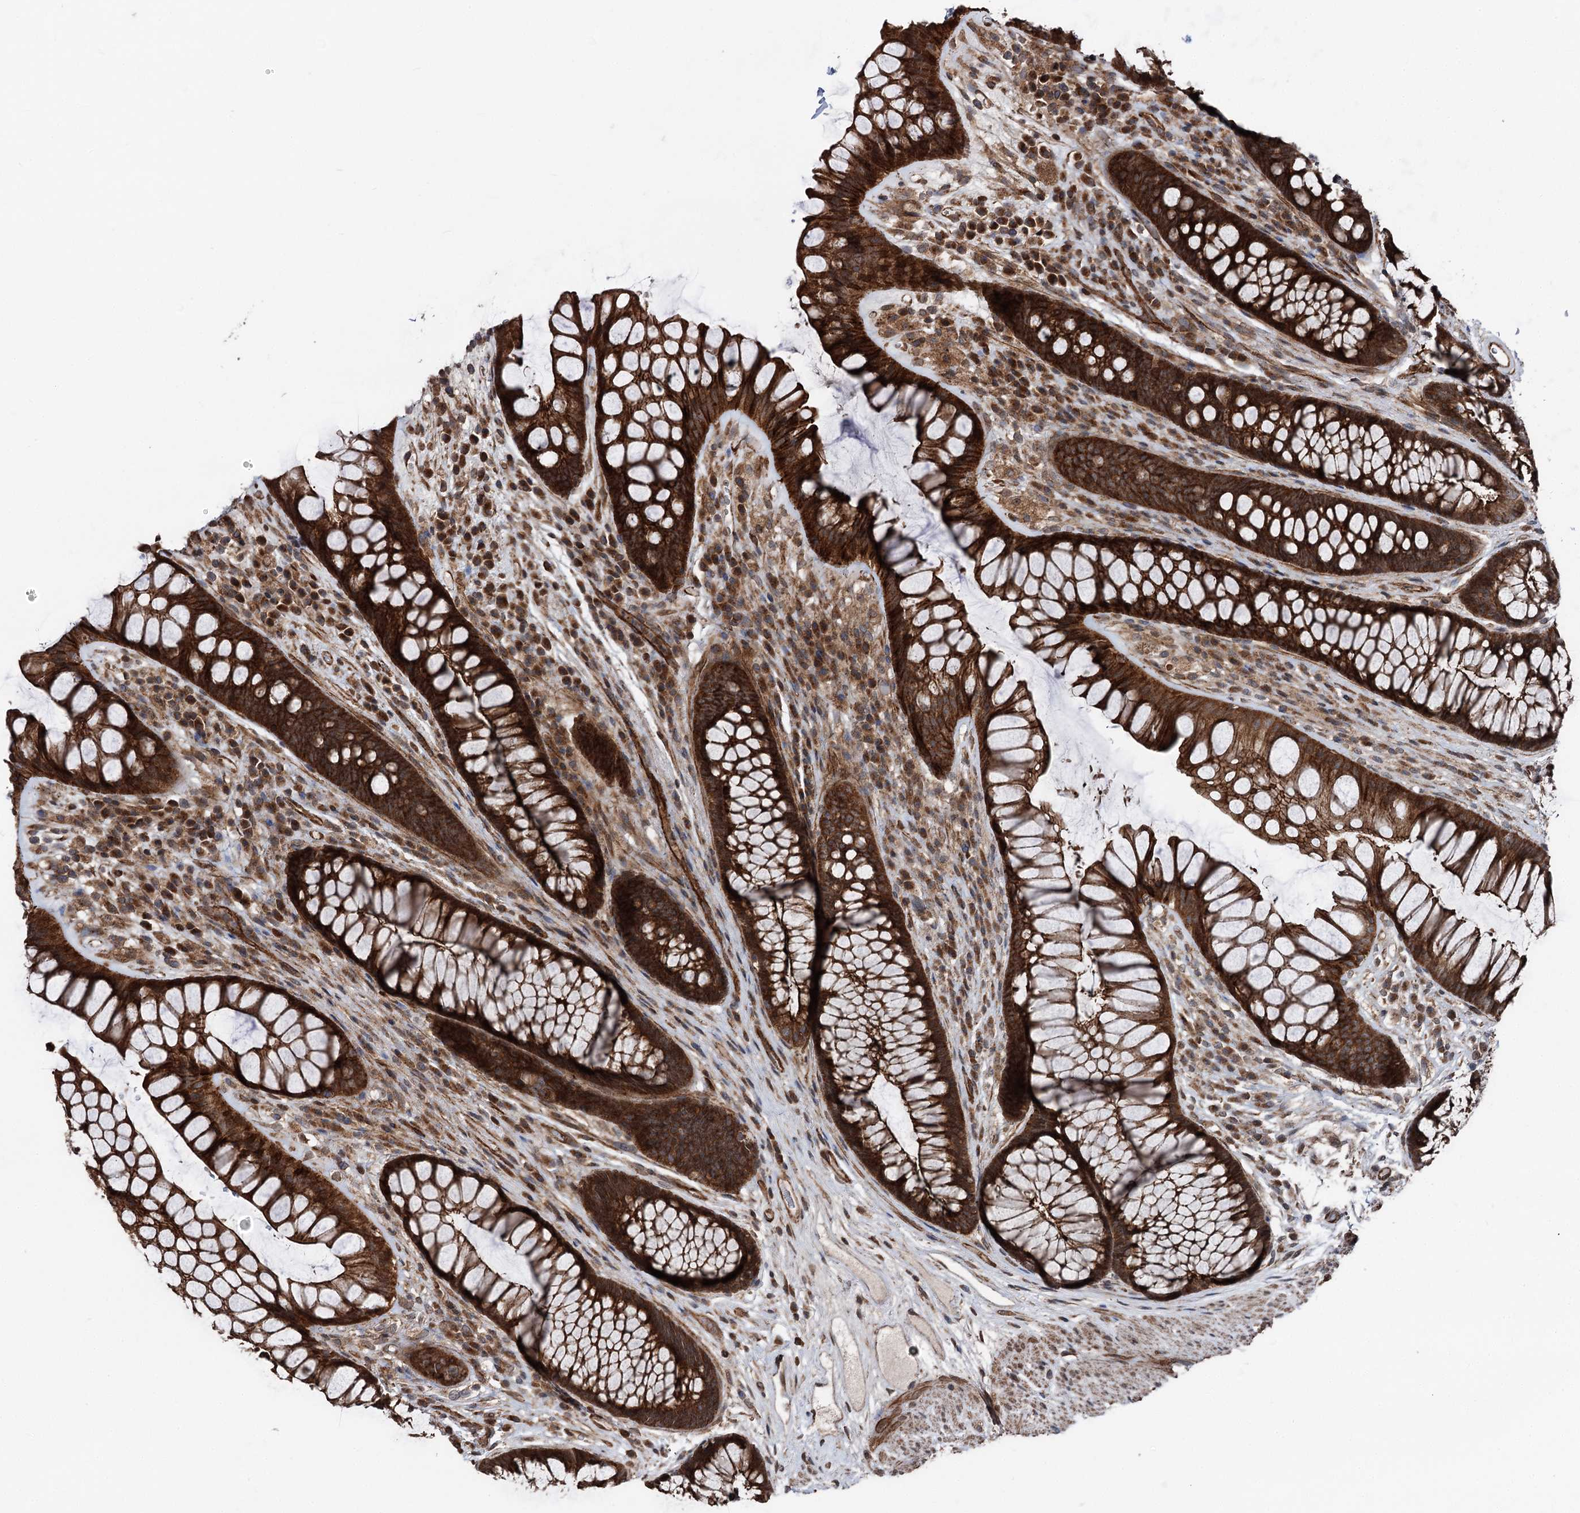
{"staining": {"intensity": "strong", "quantity": ">75%", "location": "cytoplasmic/membranous"}, "tissue": "rectum", "cell_type": "Glandular cells", "image_type": "normal", "snomed": [{"axis": "morphology", "description": "Normal tissue, NOS"}, {"axis": "topography", "description": "Rectum"}], "caption": "Immunohistochemistry histopathology image of unremarkable rectum stained for a protein (brown), which displays high levels of strong cytoplasmic/membranous staining in about >75% of glandular cells.", "gene": "ITFG2", "patient": {"sex": "male", "age": 74}}